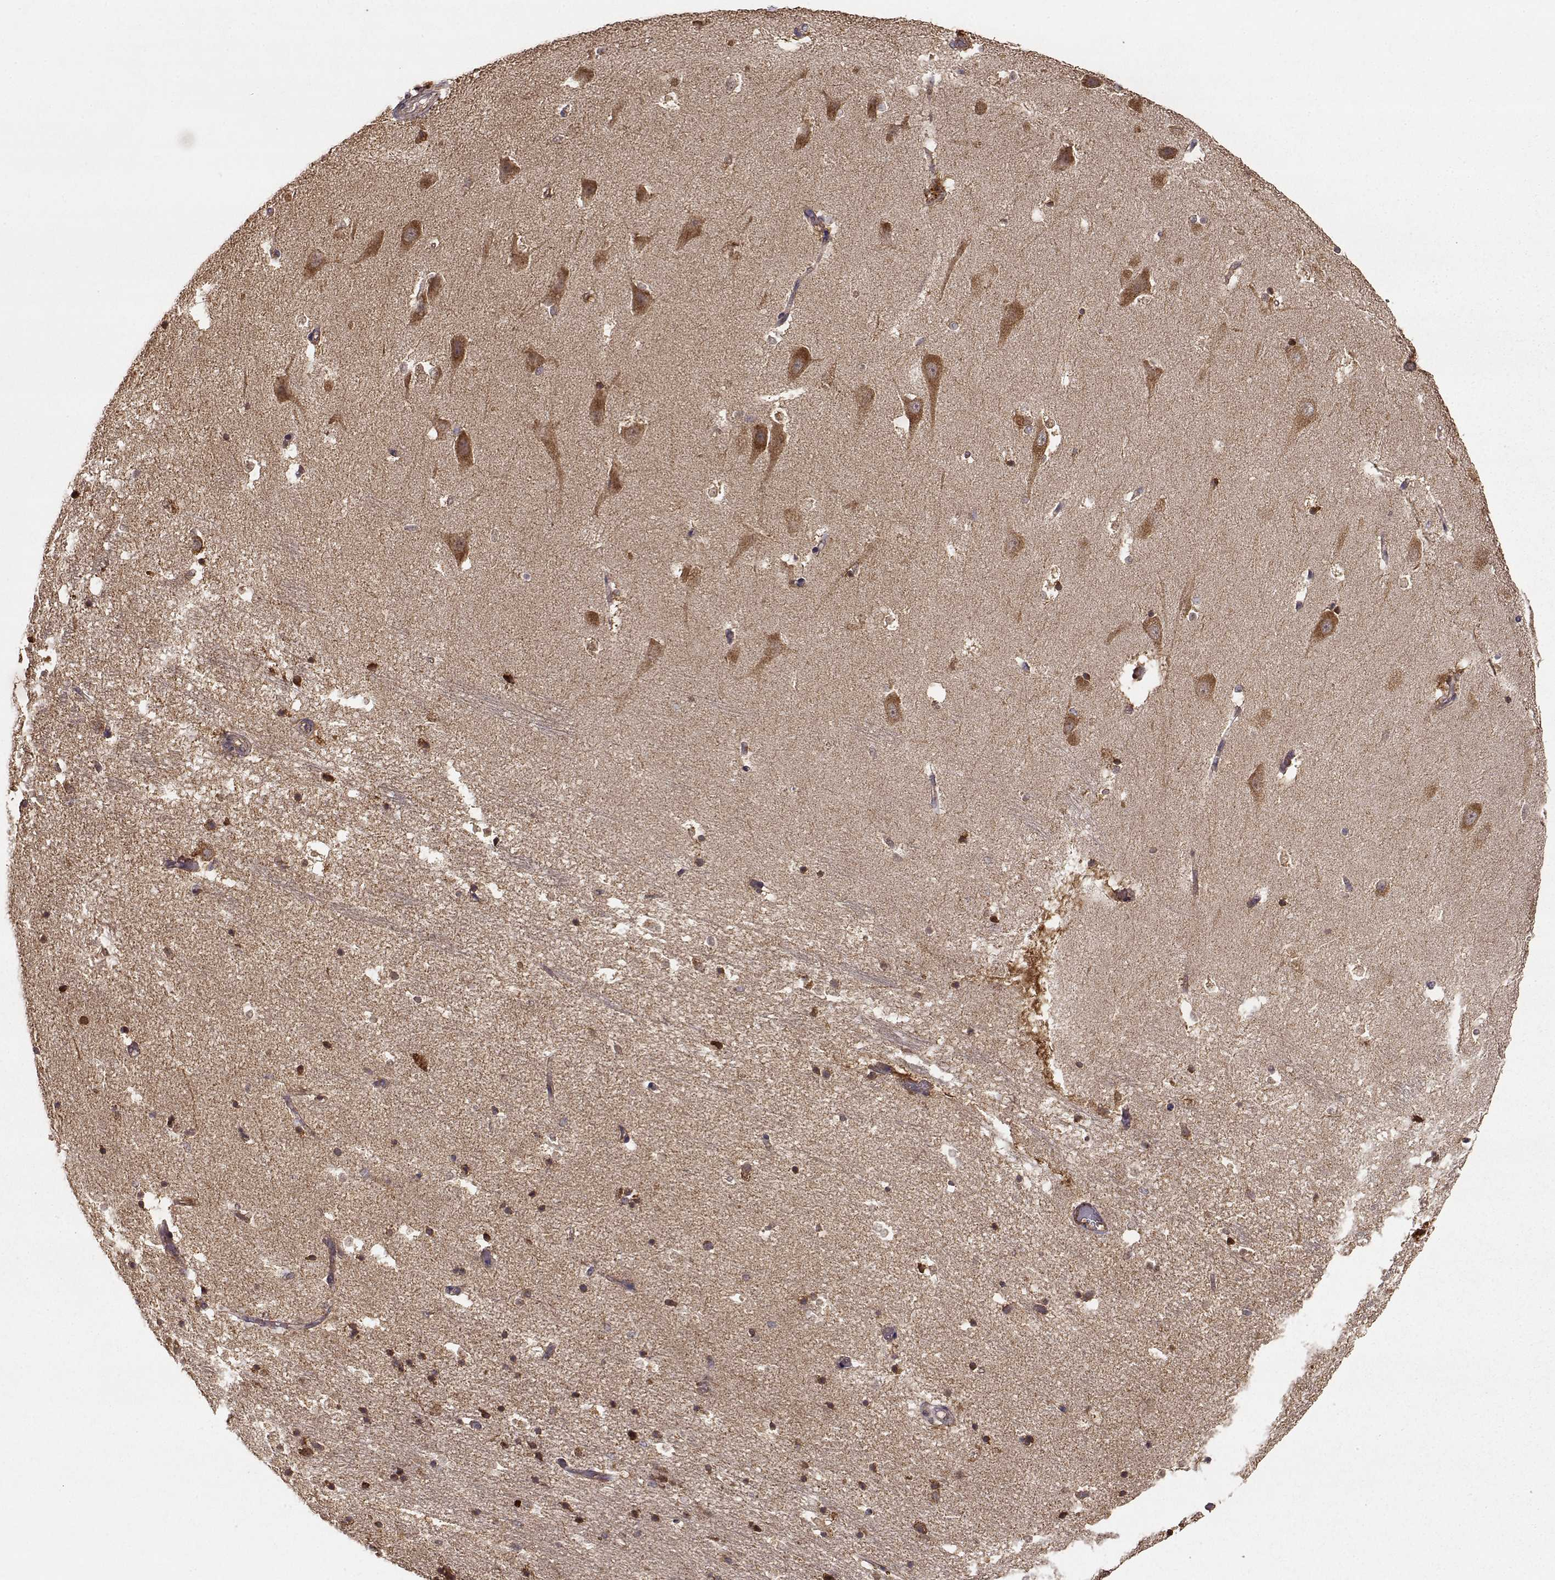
{"staining": {"intensity": "strong", "quantity": ">75%", "location": "cytoplasmic/membranous"}, "tissue": "hippocampus", "cell_type": "Glial cells", "image_type": "normal", "snomed": [{"axis": "morphology", "description": "Normal tissue, NOS"}, {"axis": "topography", "description": "Hippocampus"}], "caption": "This micrograph shows unremarkable hippocampus stained with IHC to label a protein in brown. The cytoplasmic/membranous of glial cells show strong positivity for the protein. Nuclei are counter-stained blue.", "gene": "TARS3", "patient": {"sex": "male", "age": 44}}